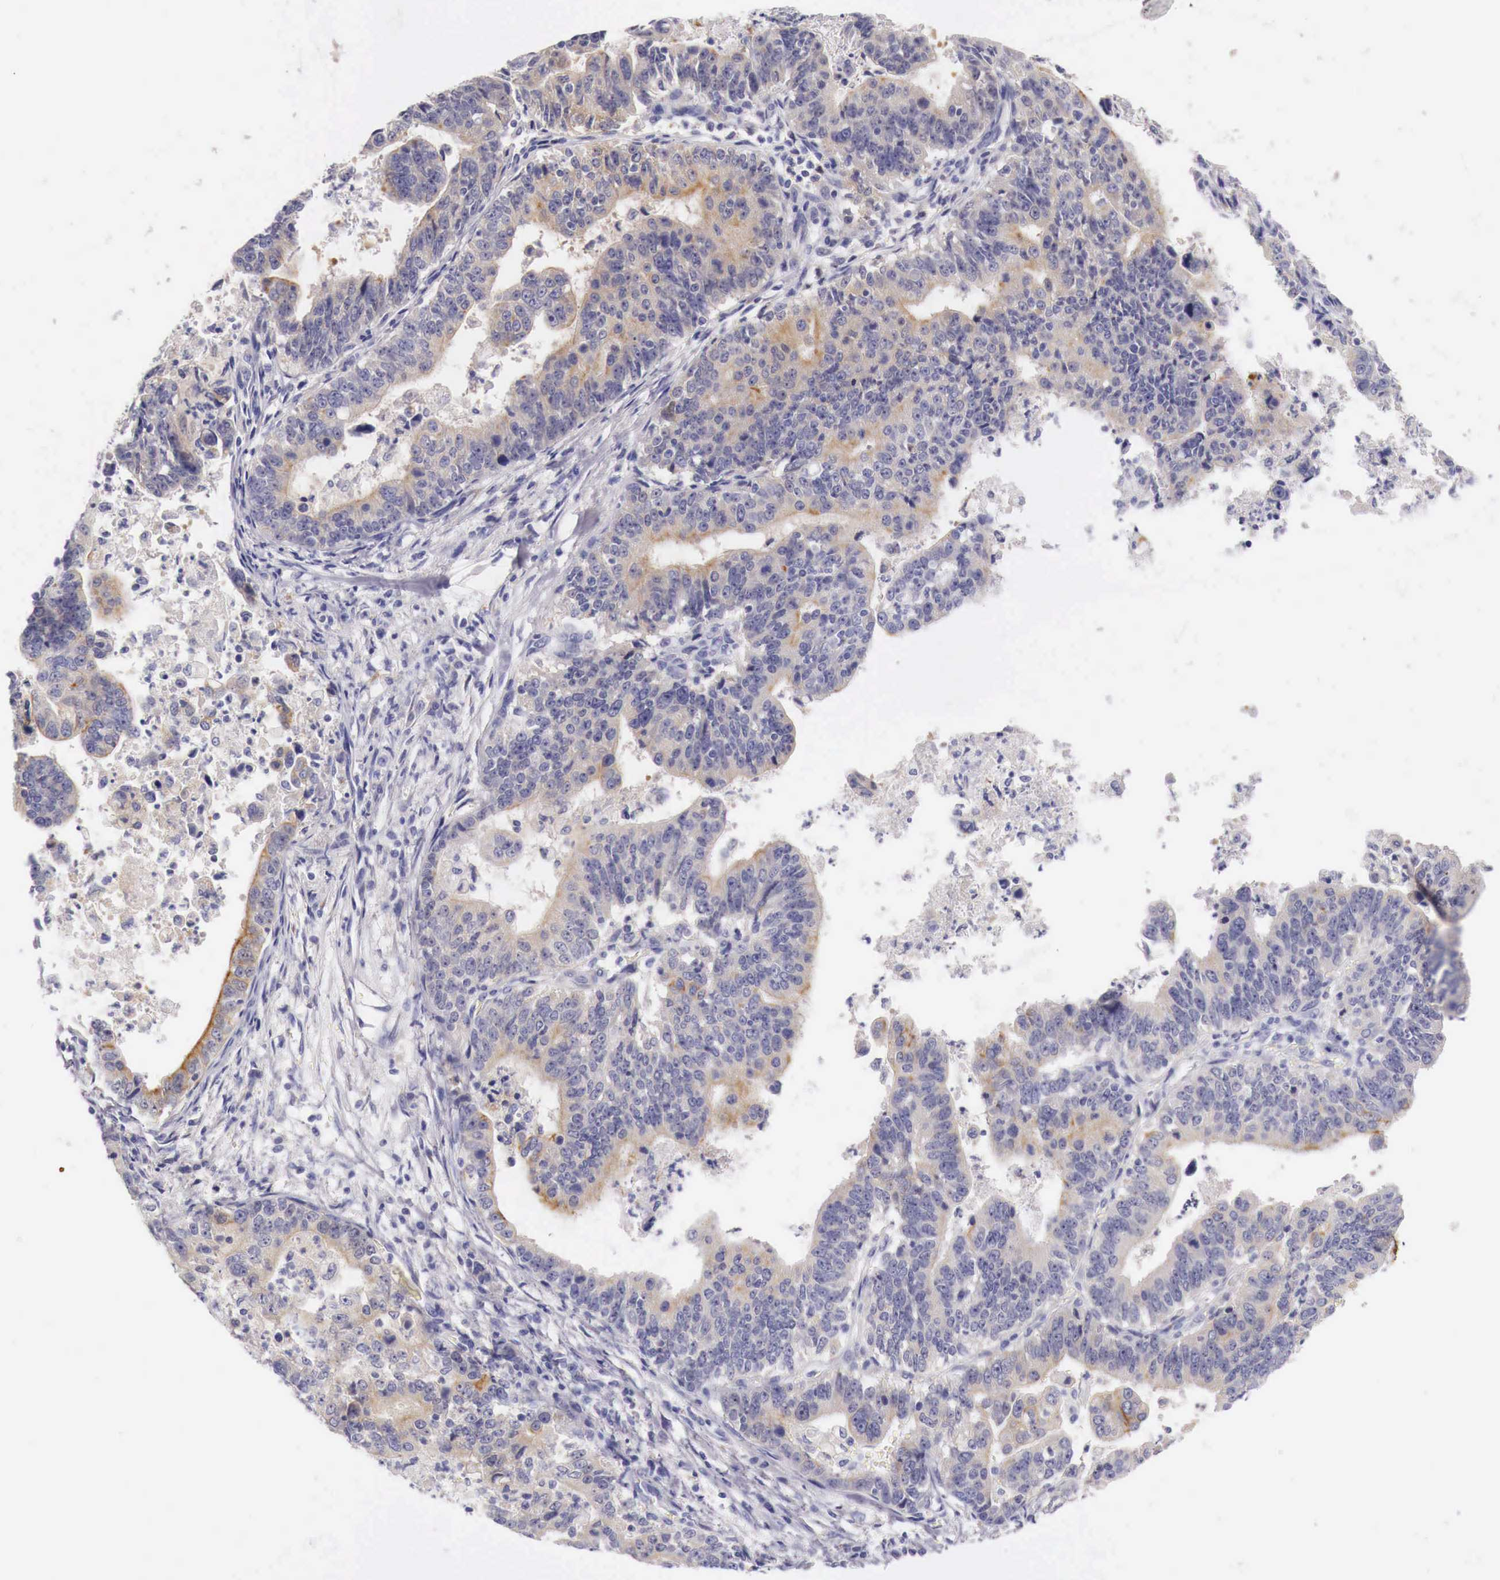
{"staining": {"intensity": "weak", "quantity": ">75%", "location": "cytoplasmic/membranous"}, "tissue": "stomach cancer", "cell_type": "Tumor cells", "image_type": "cancer", "snomed": [{"axis": "morphology", "description": "Adenocarcinoma, NOS"}, {"axis": "topography", "description": "Stomach, upper"}], "caption": "IHC image of stomach cancer (adenocarcinoma) stained for a protein (brown), which shows low levels of weak cytoplasmic/membranous expression in approximately >75% of tumor cells.", "gene": "NREP", "patient": {"sex": "female", "age": 50}}